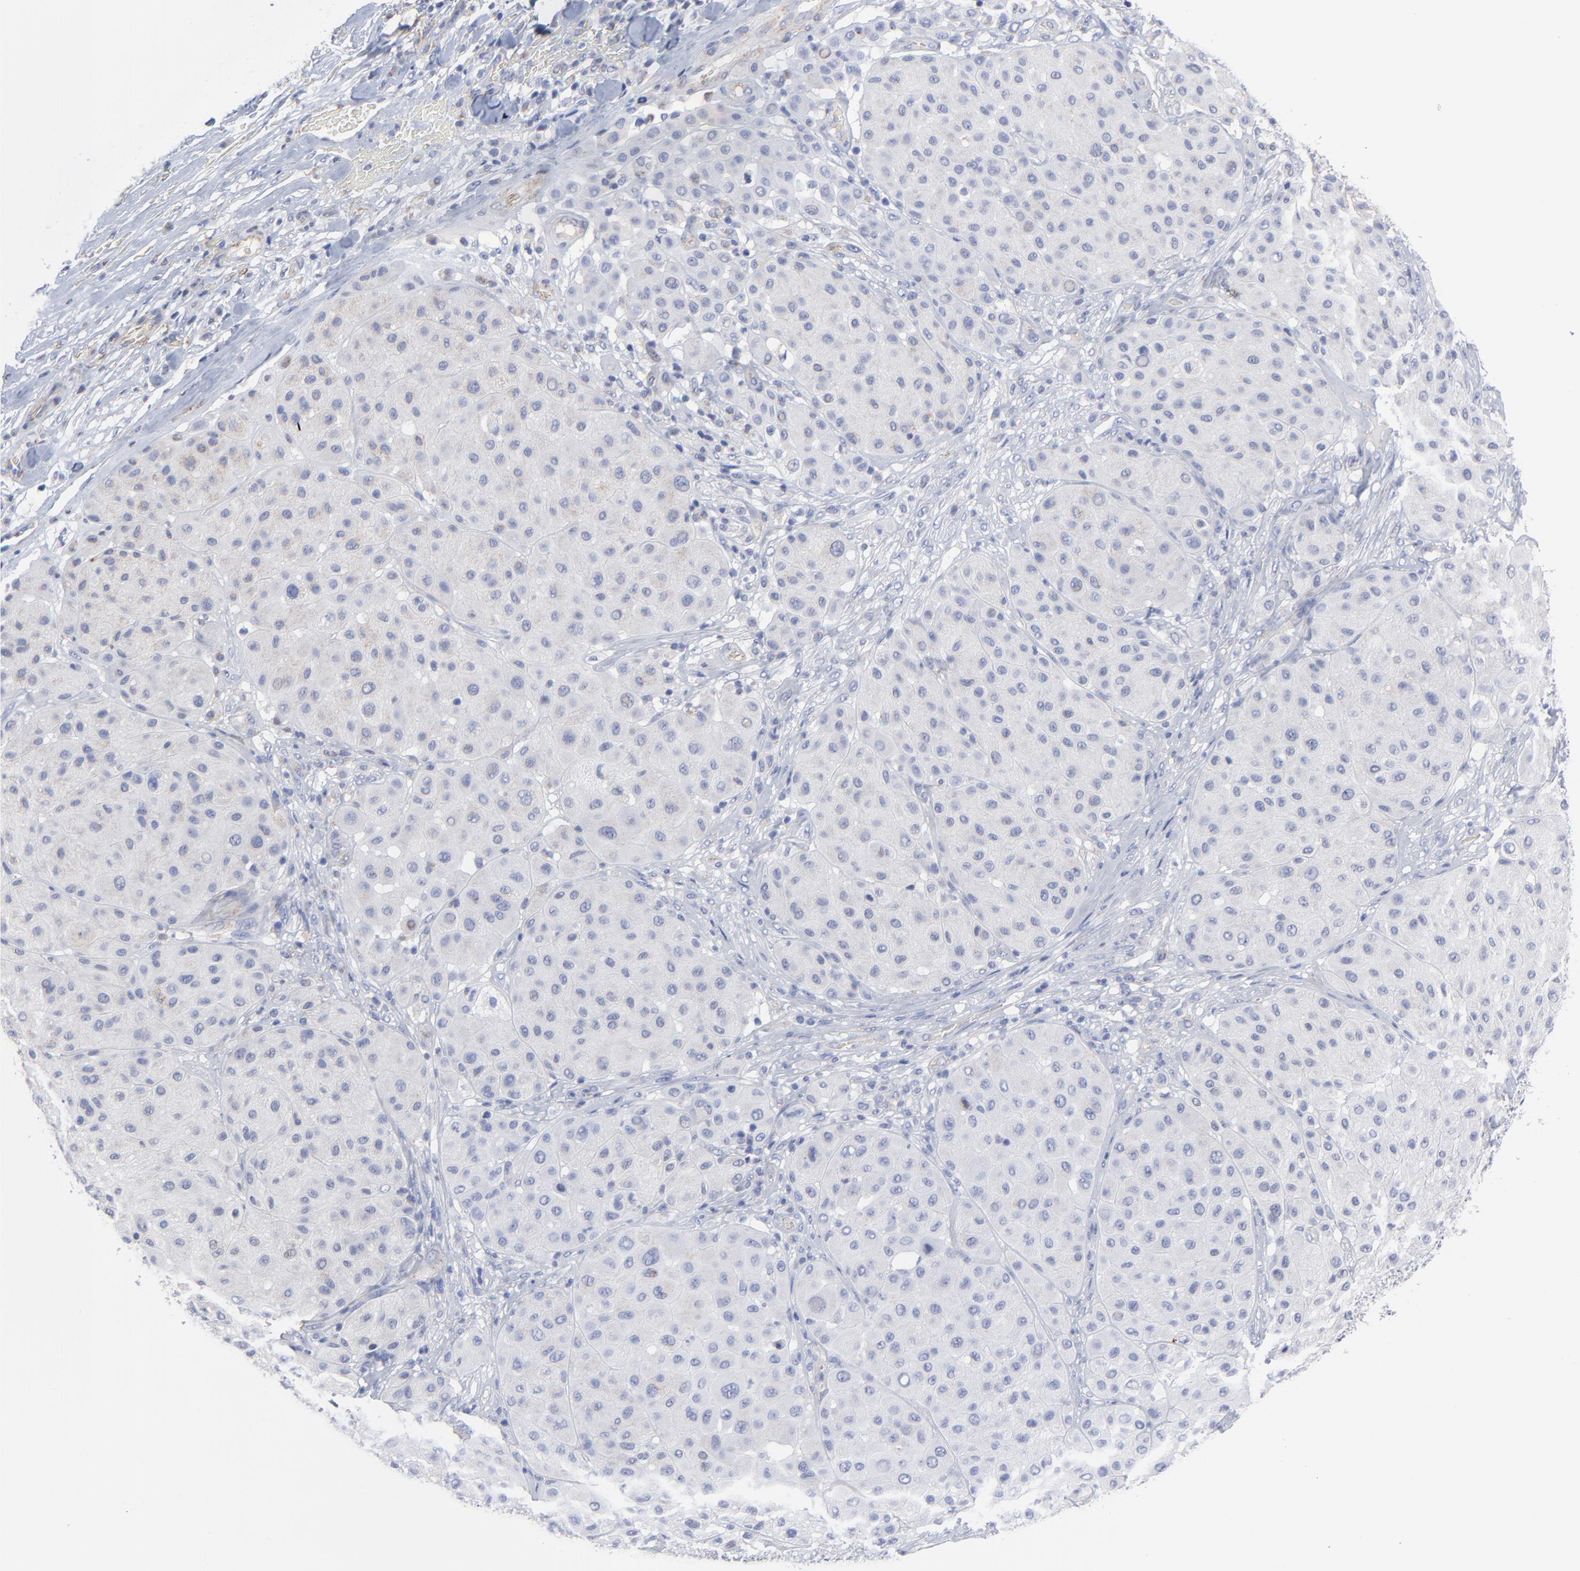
{"staining": {"intensity": "negative", "quantity": "none", "location": "none"}, "tissue": "melanoma", "cell_type": "Tumor cells", "image_type": "cancer", "snomed": [{"axis": "morphology", "description": "Normal tissue, NOS"}, {"axis": "morphology", "description": "Malignant melanoma, Metastatic site"}, {"axis": "topography", "description": "Skin"}], "caption": "There is no significant positivity in tumor cells of malignant melanoma (metastatic site).", "gene": "CNTN3", "patient": {"sex": "male", "age": 41}}